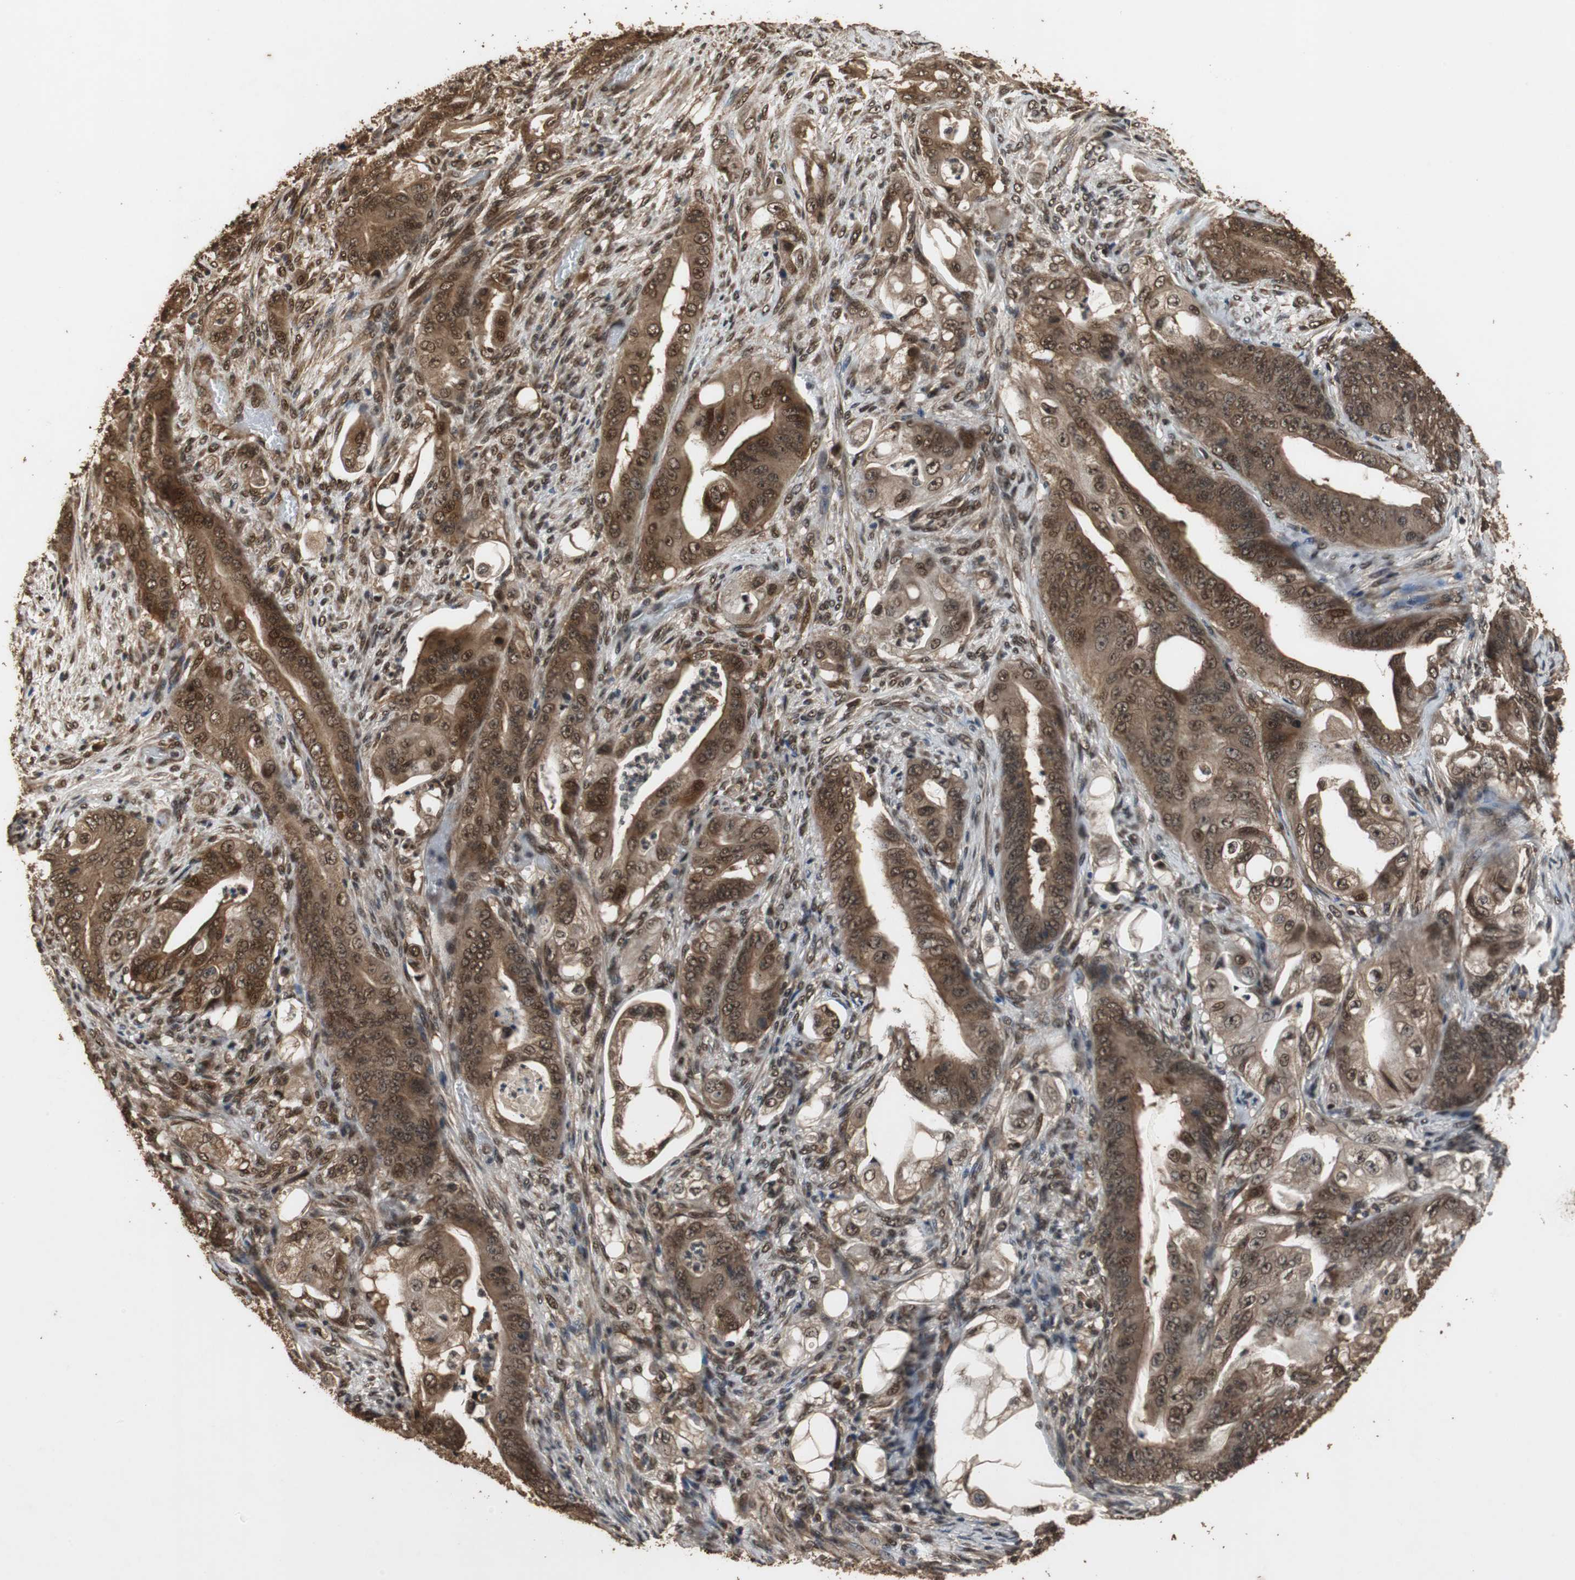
{"staining": {"intensity": "strong", "quantity": ">75%", "location": "cytoplasmic/membranous,nuclear"}, "tissue": "stomach cancer", "cell_type": "Tumor cells", "image_type": "cancer", "snomed": [{"axis": "morphology", "description": "Adenocarcinoma, NOS"}, {"axis": "topography", "description": "Stomach"}], "caption": "This is an image of immunohistochemistry (IHC) staining of stomach cancer (adenocarcinoma), which shows strong expression in the cytoplasmic/membranous and nuclear of tumor cells.", "gene": "ZNF18", "patient": {"sex": "female", "age": 73}}